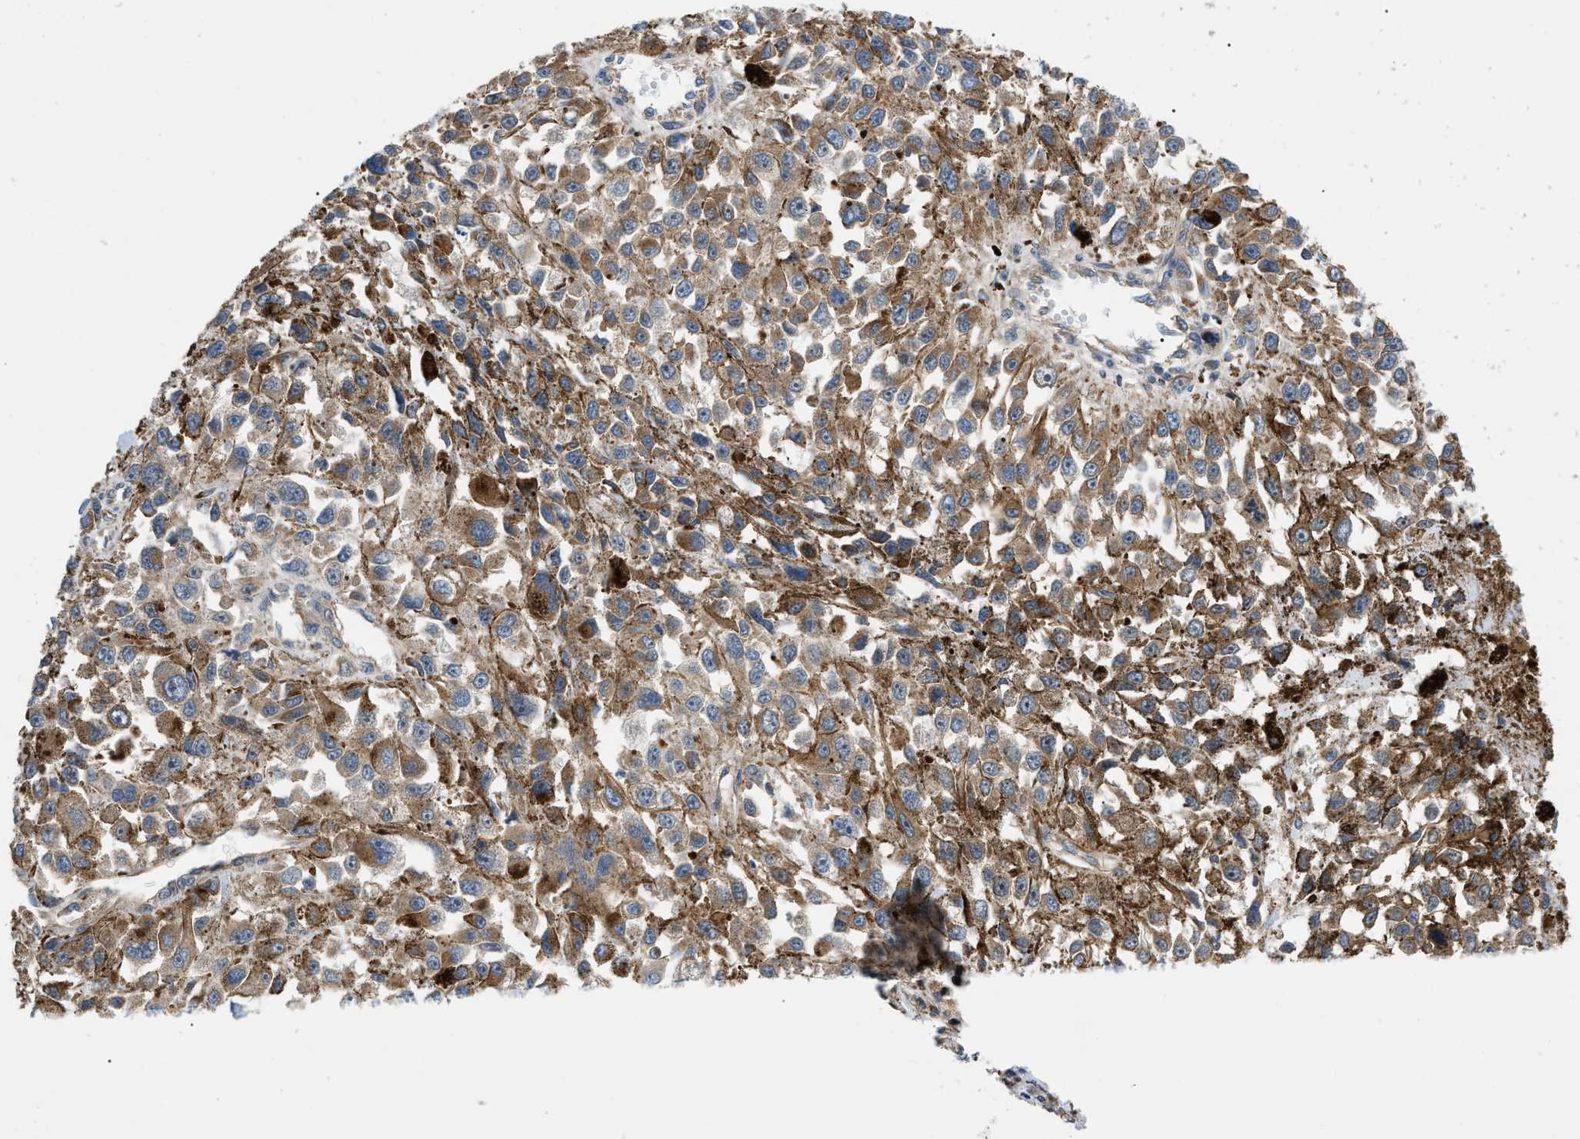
{"staining": {"intensity": "moderate", "quantity": ">75%", "location": "cytoplasmic/membranous"}, "tissue": "melanoma", "cell_type": "Tumor cells", "image_type": "cancer", "snomed": [{"axis": "morphology", "description": "Malignant melanoma, Metastatic site"}, {"axis": "topography", "description": "Lymph node"}], "caption": "Immunohistochemical staining of malignant melanoma (metastatic site) displays moderate cytoplasmic/membranous protein expression in approximately >75% of tumor cells. (Brightfield microscopy of DAB IHC at high magnification).", "gene": "ZBTB11", "patient": {"sex": "male", "age": 59}}